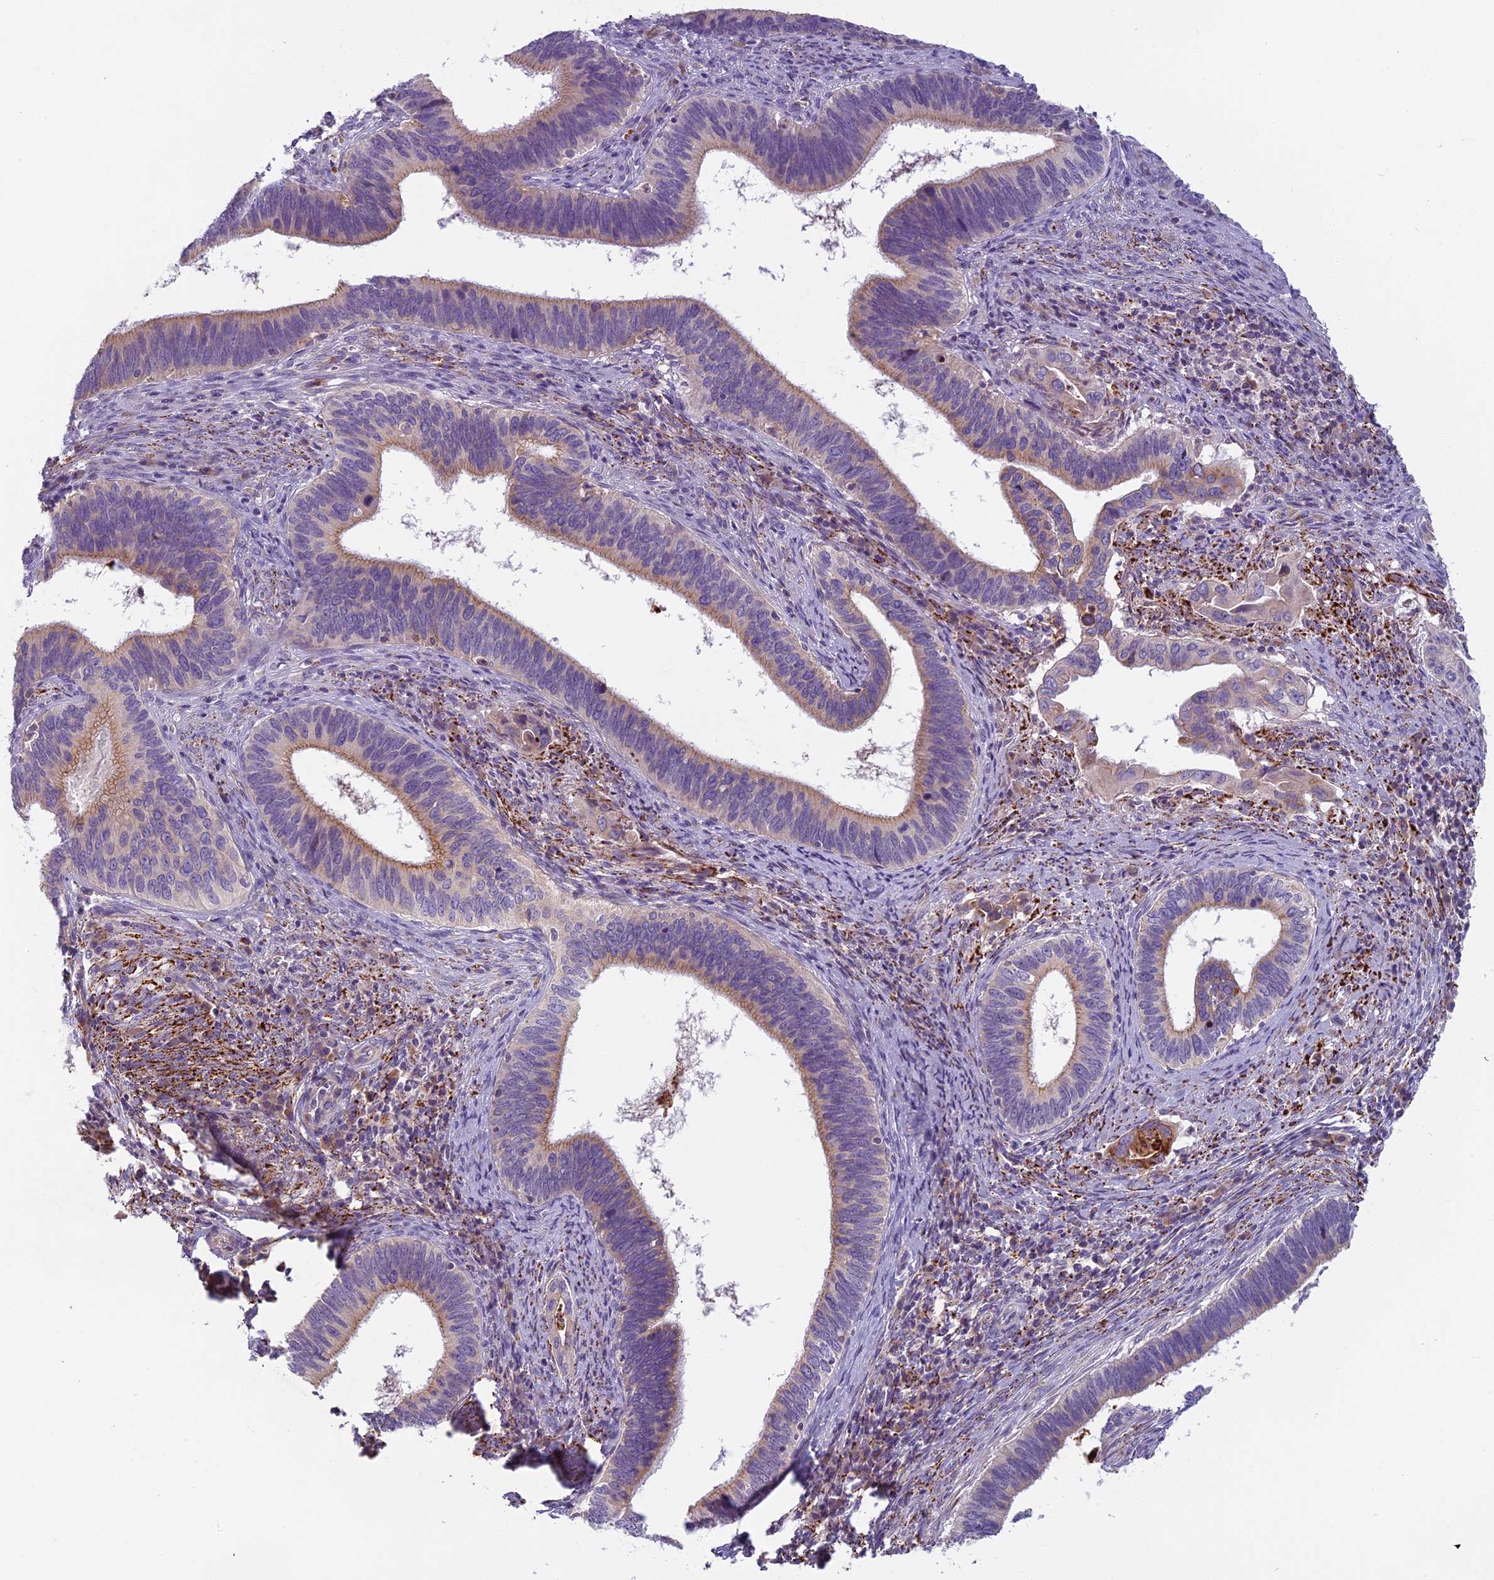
{"staining": {"intensity": "moderate", "quantity": "<25%", "location": "cytoplasmic/membranous"}, "tissue": "cervical cancer", "cell_type": "Tumor cells", "image_type": "cancer", "snomed": [{"axis": "morphology", "description": "Adenocarcinoma, NOS"}, {"axis": "topography", "description": "Cervix"}], "caption": "High-power microscopy captured an immunohistochemistry (IHC) image of cervical adenocarcinoma, revealing moderate cytoplasmic/membranous positivity in about <25% of tumor cells. Immunohistochemistry (ihc) stains the protein in brown and the nuclei are stained blue.", "gene": "SEMA7A", "patient": {"sex": "female", "age": 42}}